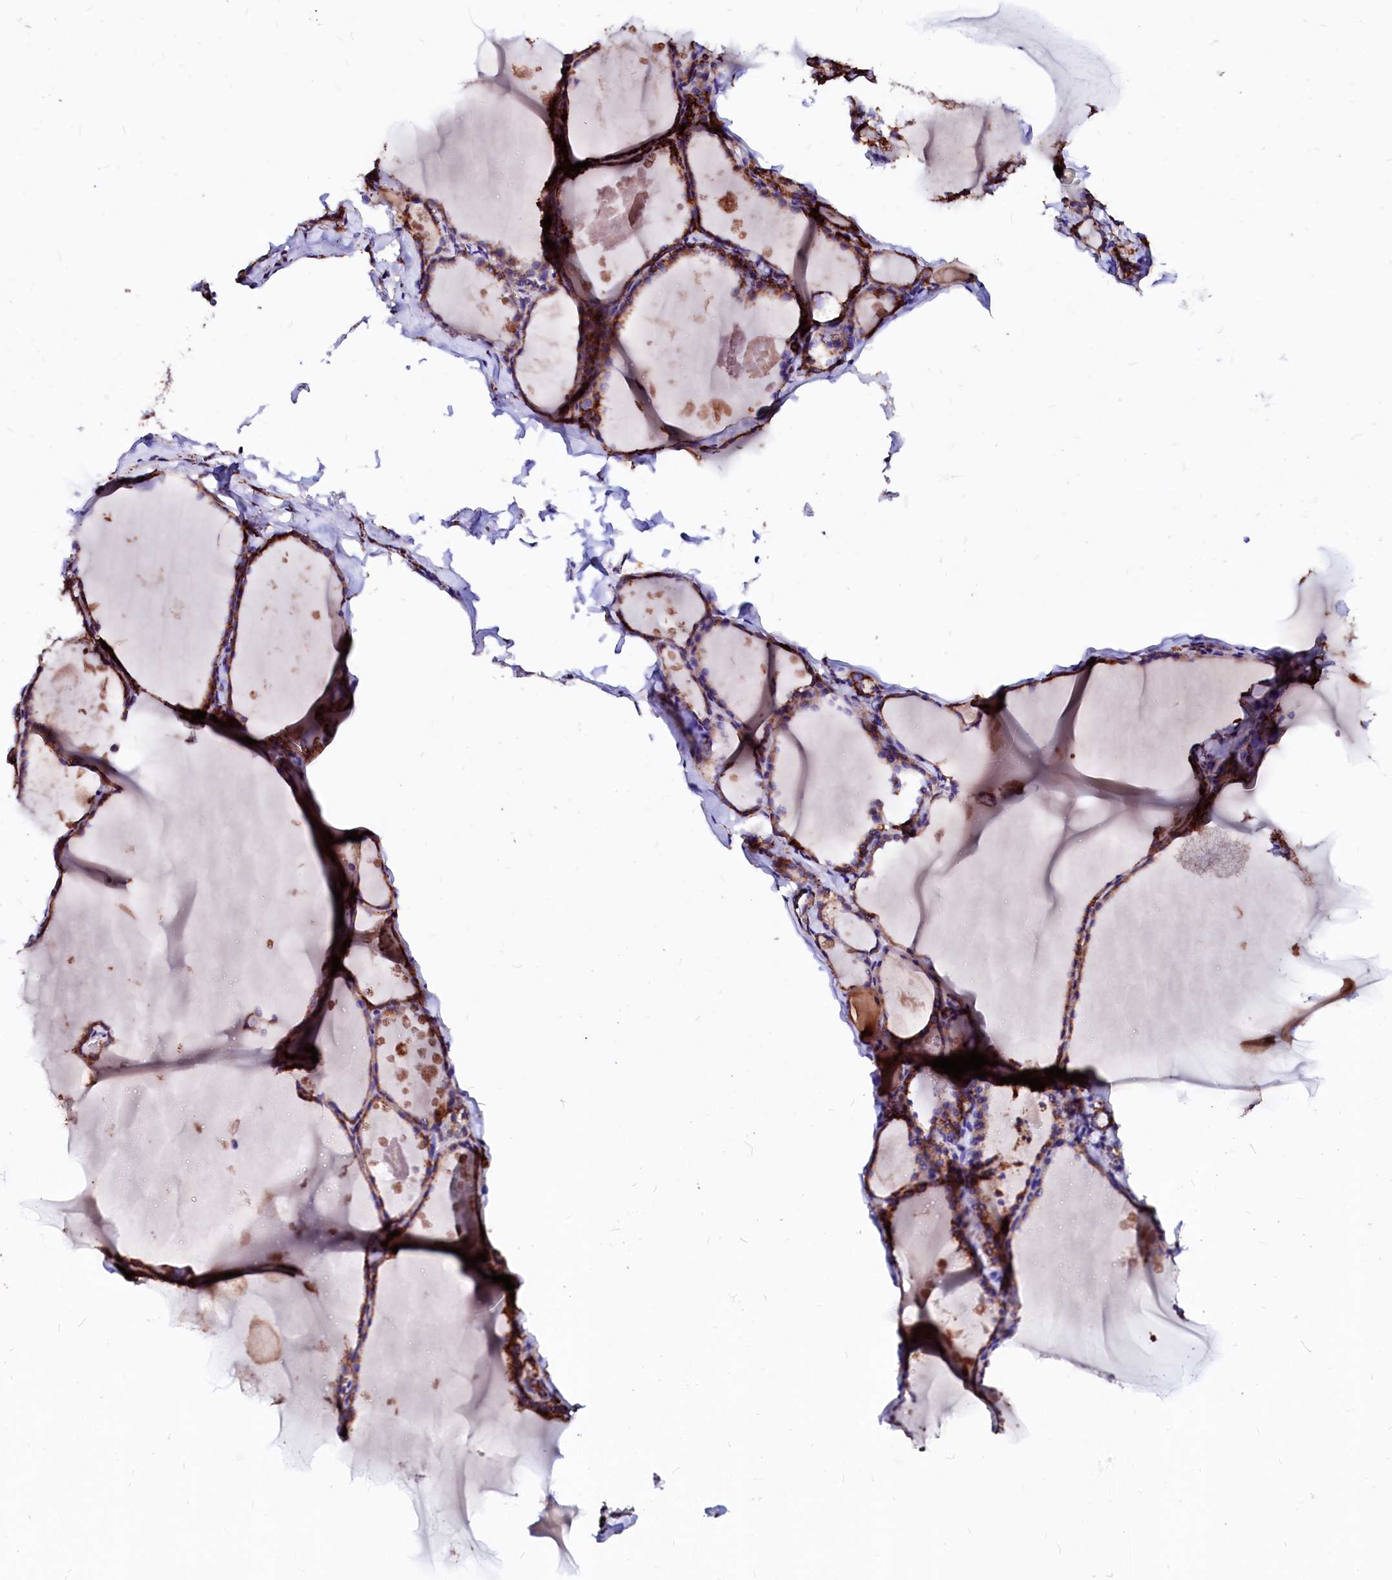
{"staining": {"intensity": "strong", "quantity": ">75%", "location": "cytoplasmic/membranous"}, "tissue": "thyroid gland", "cell_type": "Glandular cells", "image_type": "normal", "snomed": [{"axis": "morphology", "description": "Normal tissue, NOS"}, {"axis": "topography", "description": "Thyroid gland"}], "caption": "Glandular cells show strong cytoplasmic/membranous staining in about >75% of cells in unremarkable thyroid gland.", "gene": "MAOB", "patient": {"sex": "male", "age": 56}}